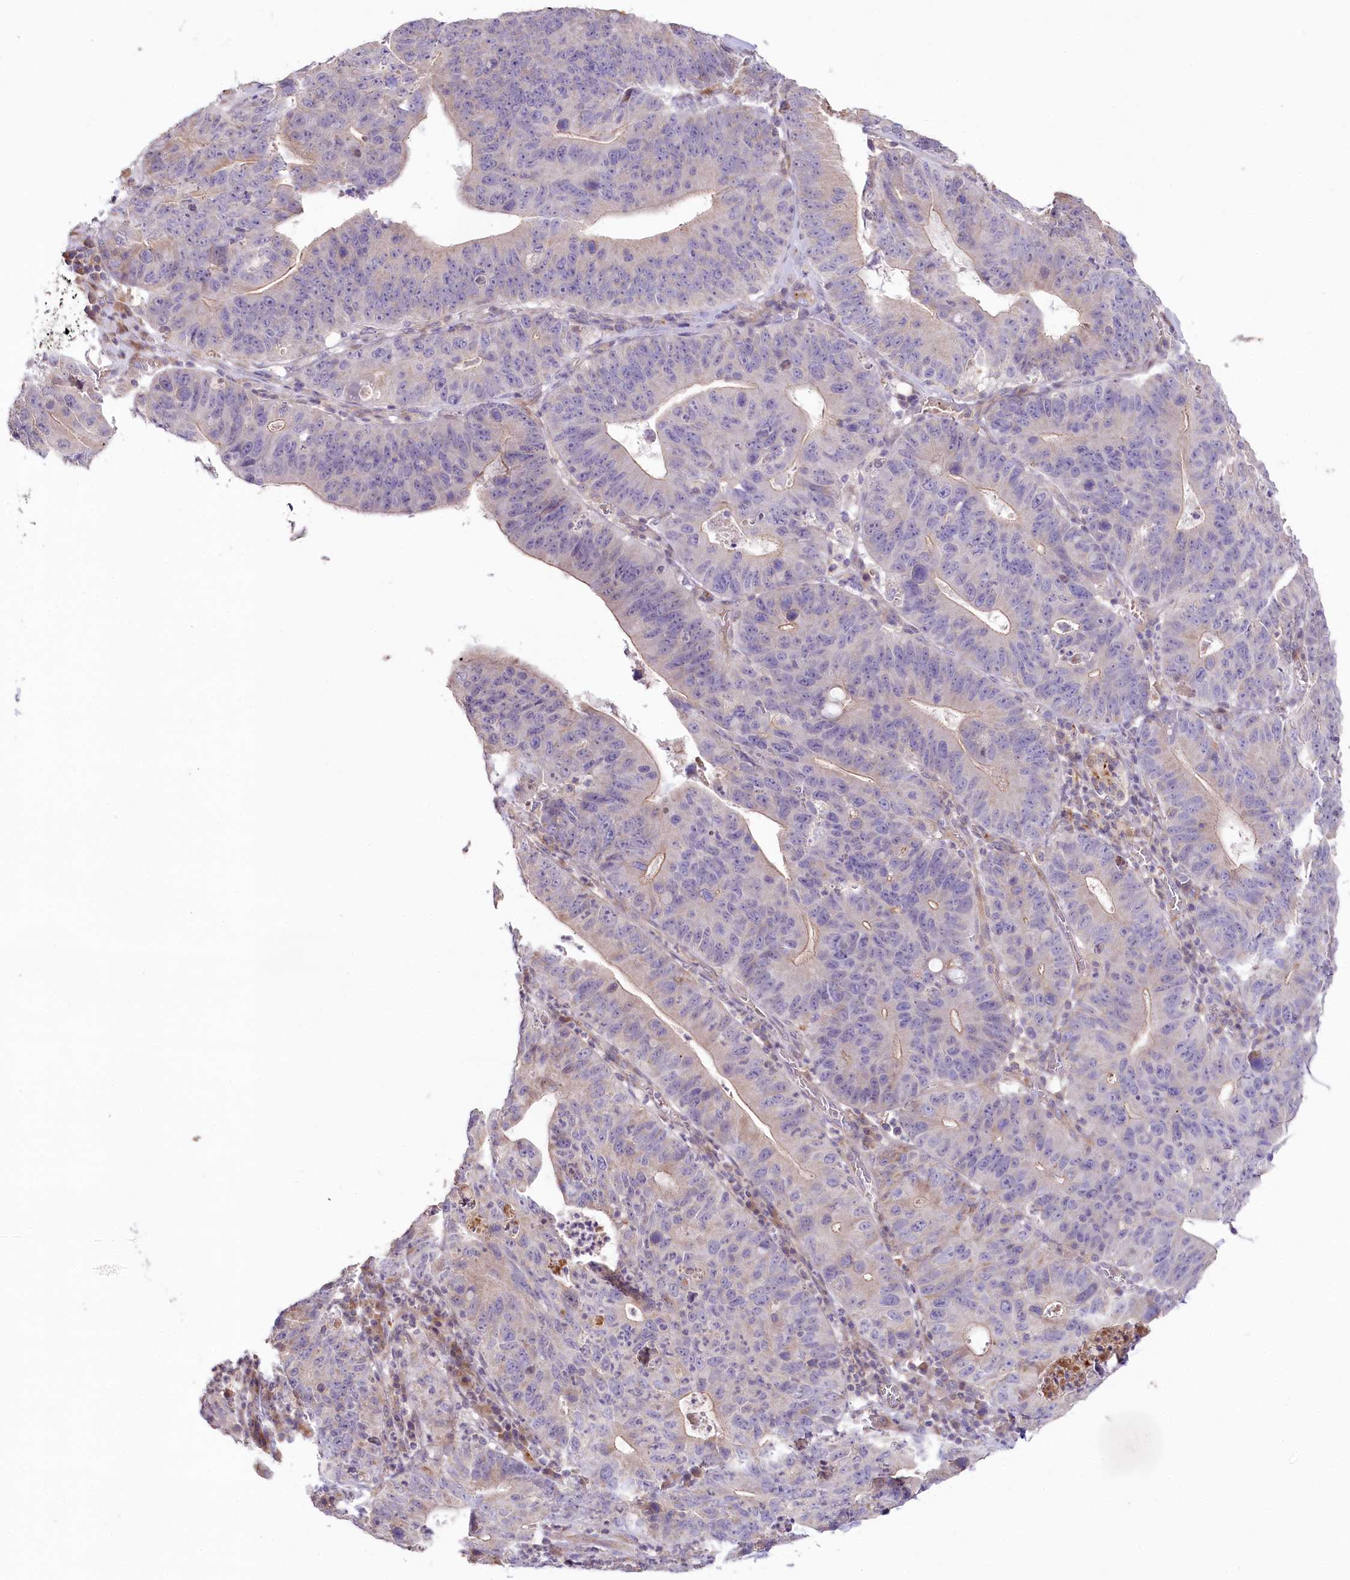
{"staining": {"intensity": "negative", "quantity": "none", "location": "none"}, "tissue": "stomach cancer", "cell_type": "Tumor cells", "image_type": "cancer", "snomed": [{"axis": "morphology", "description": "Adenocarcinoma, NOS"}, {"axis": "topography", "description": "Stomach"}], "caption": "Tumor cells show no significant protein staining in stomach adenocarcinoma.", "gene": "SLC6A11", "patient": {"sex": "male", "age": 59}}